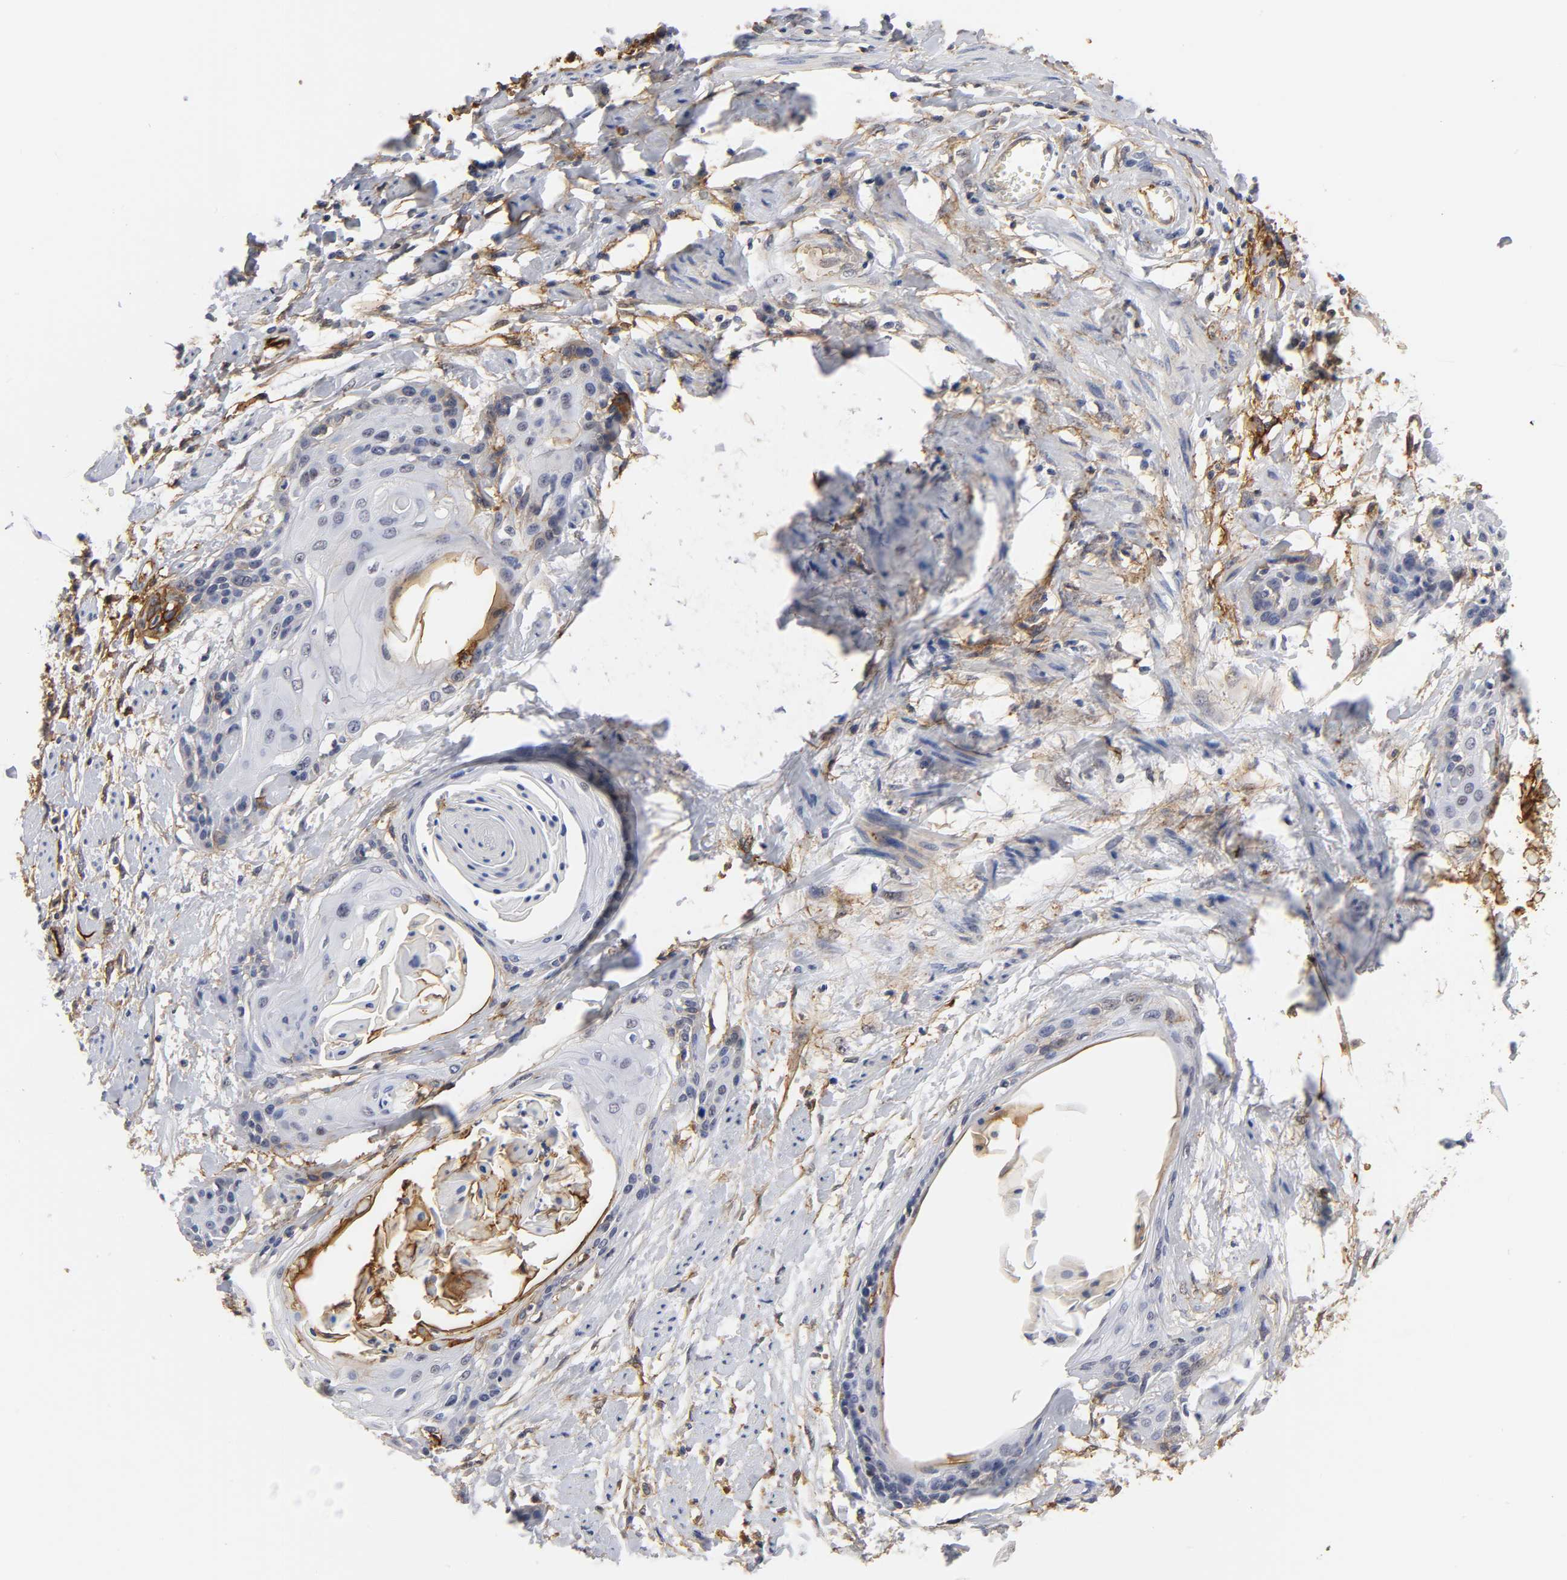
{"staining": {"intensity": "strong", "quantity": "<25%", "location": "cytoplasmic/membranous"}, "tissue": "cervical cancer", "cell_type": "Tumor cells", "image_type": "cancer", "snomed": [{"axis": "morphology", "description": "Squamous cell carcinoma, NOS"}, {"axis": "topography", "description": "Cervix"}], "caption": "Cervical squamous cell carcinoma stained with IHC reveals strong cytoplasmic/membranous expression in approximately <25% of tumor cells.", "gene": "ICAM1", "patient": {"sex": "female", "age": 57}}